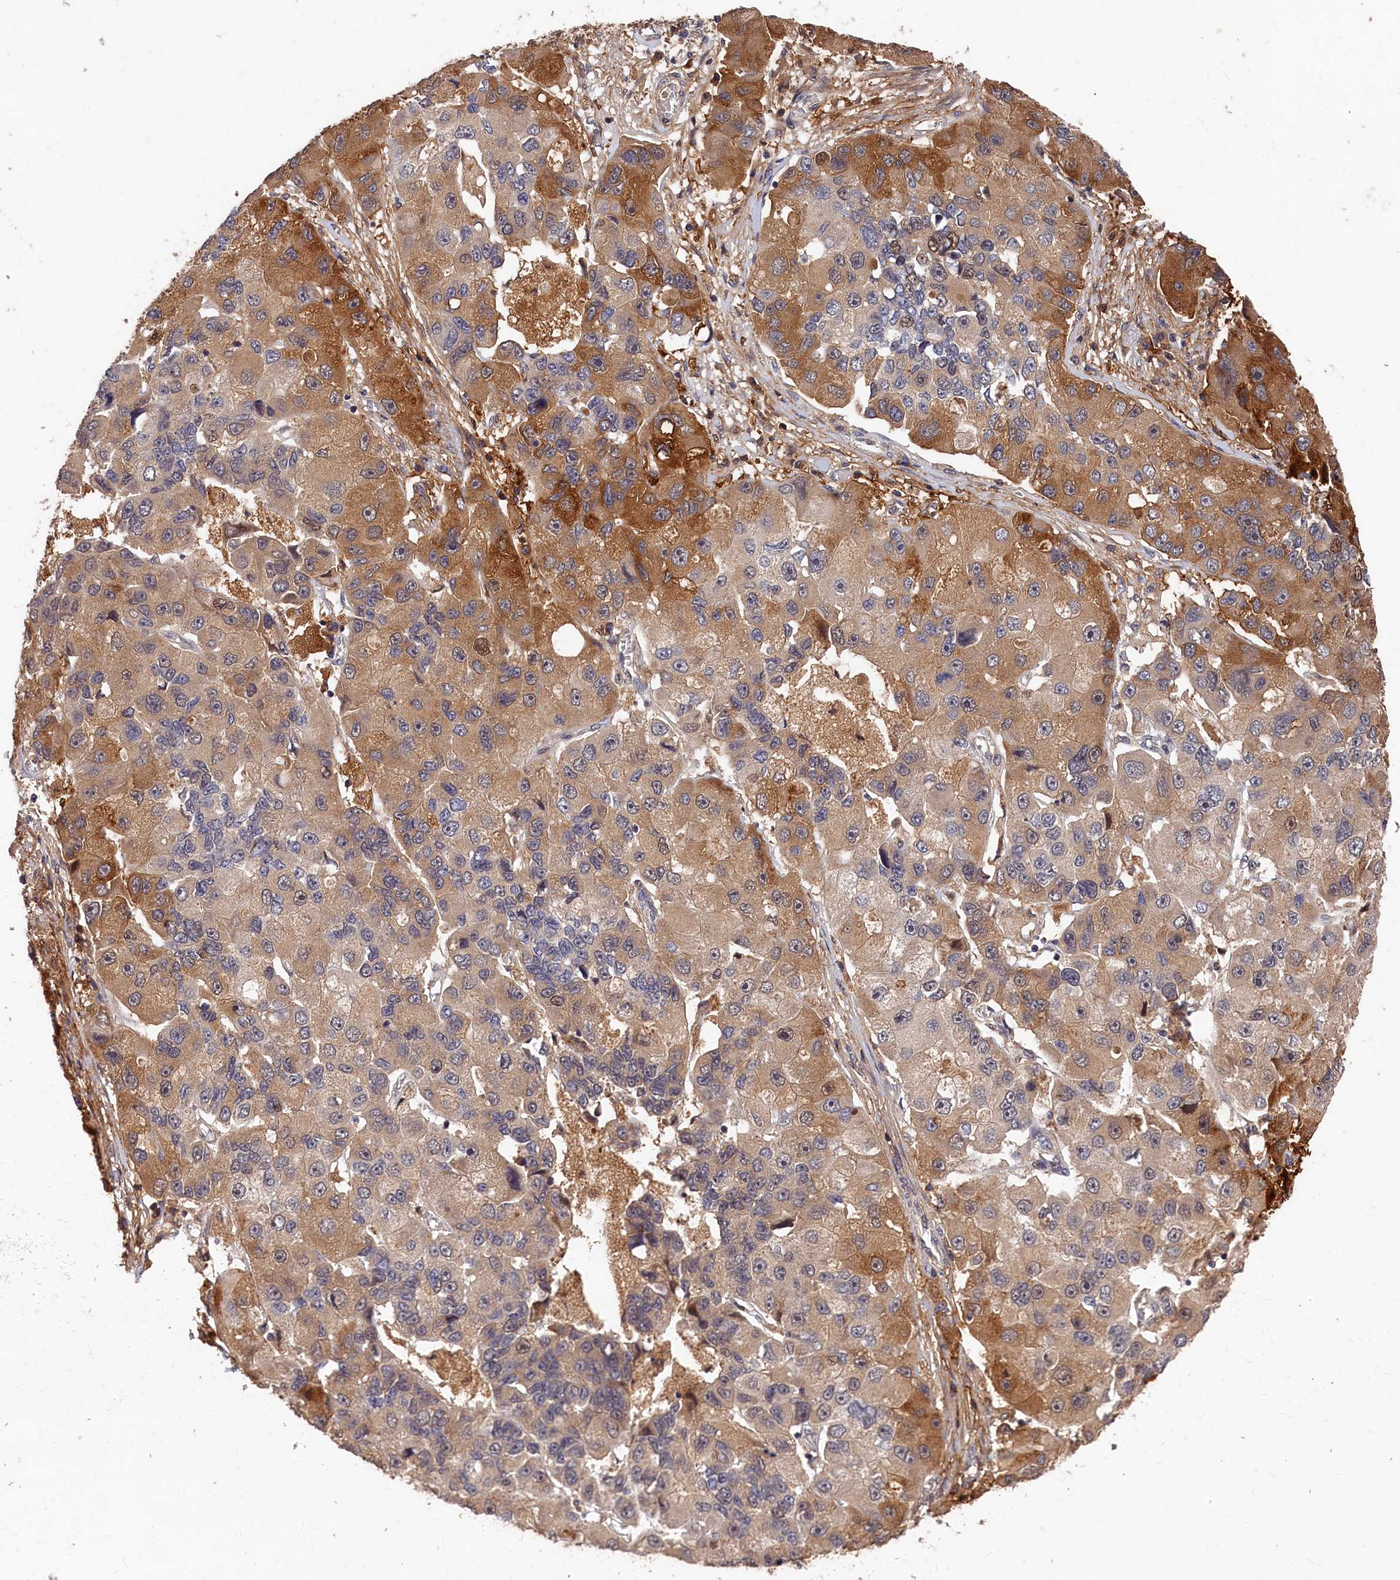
{"staining": {"intensity": "moderate", "quantity": "25%-75%", "location": "cytoplasmic/membranous"}, "tissue": "lung cancer", "cell_type": "Tumor cells", "image_type": "cancer", "snomed": [{"axis": "morphology", "description": "Adenocarcinoma, NOS"}, {"axis": "topography", "description": "Lung"}], "caption": "Lung adenocarcinoma stained with a protein marker exhibits moderate staining in tumor cells.", "gene": "ITIH1", "patient": {"sex": "female", "age": 54}}